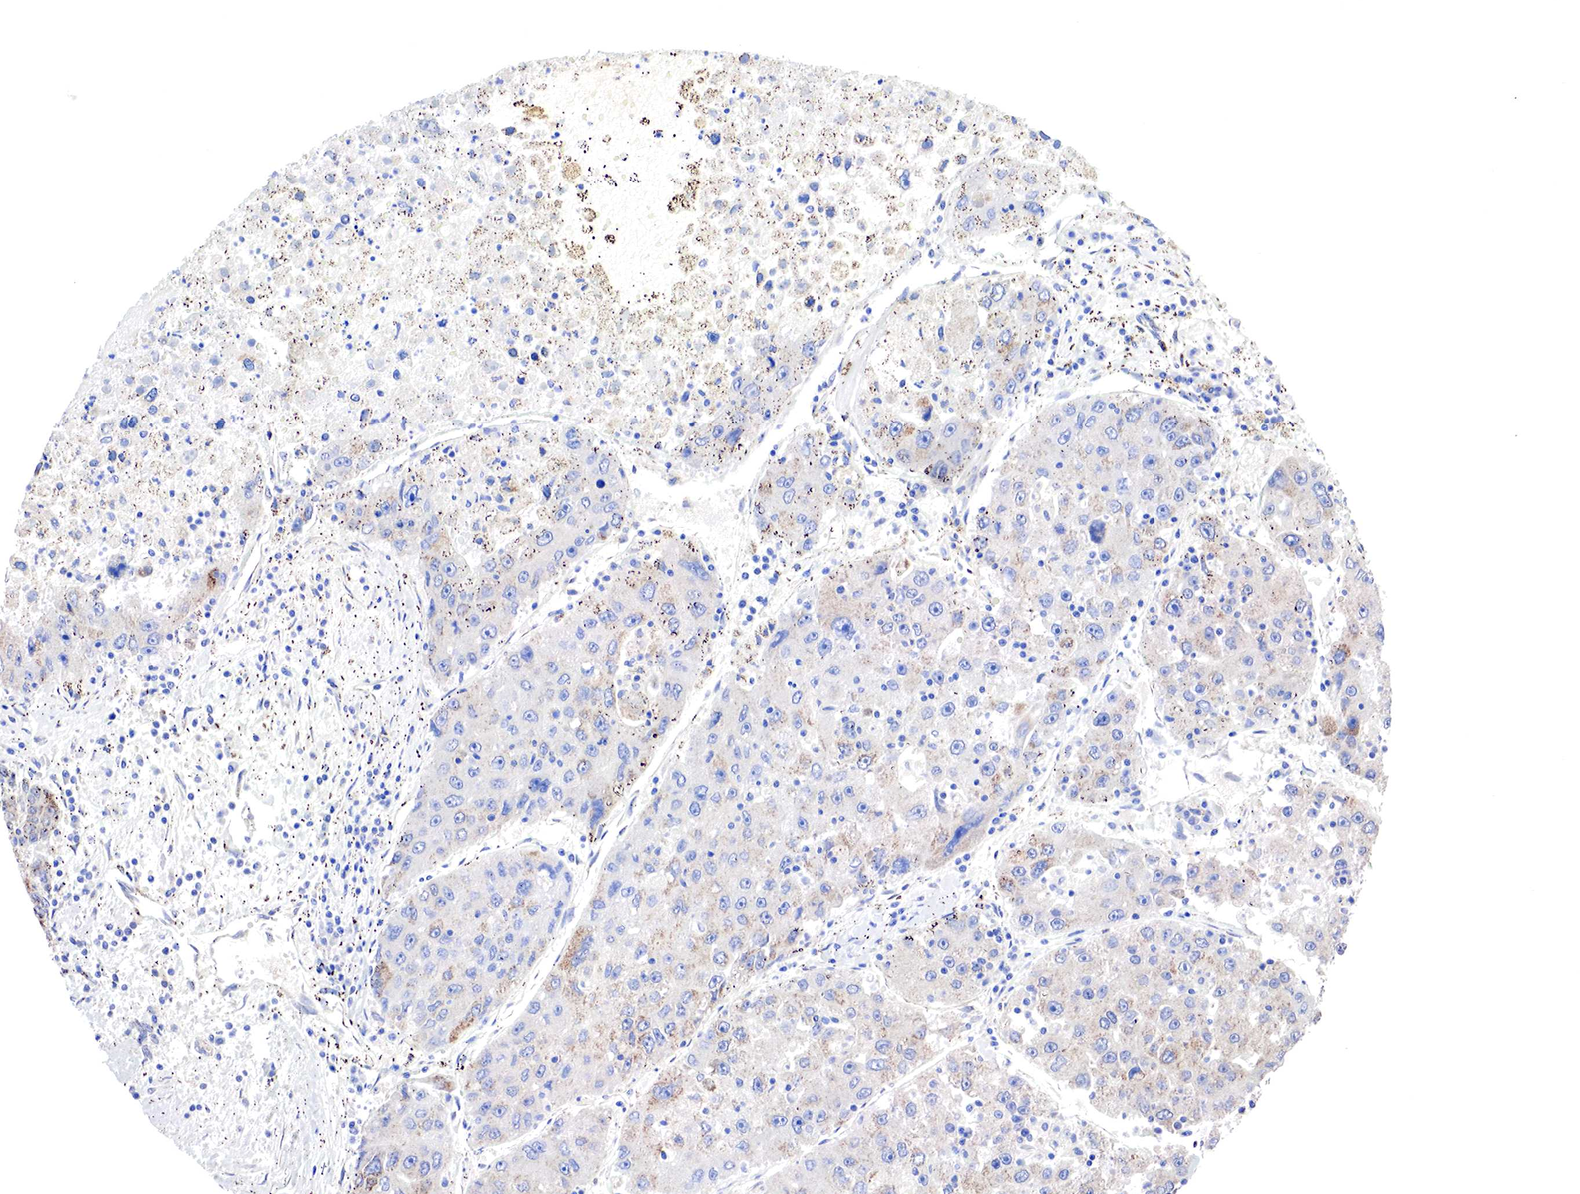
{"staining": {"intensity": "weak", "quantity": "25%-75%", "location": "cytoplasmic/membranous"}, "tissue": "liver cancer", "cell_type": "Tumor cells", "image_type": "cancer", "snomed": [{"axis": "morphology", "description": "Carcinoma, Hepatocellular, NOS"}, {"axis": "topography", "description": "Liver"}], "caption": "A high-resolution image shows immunohistochemistry (IHC) staining of liver cancer (hepatocellular carcinoma), which exhibits weak cytoplasmic/membranous expression in approximately 25%-75% of tumor cells.", "gene": "PABIR2", "patient": {"sex": "male", "age": 49}}